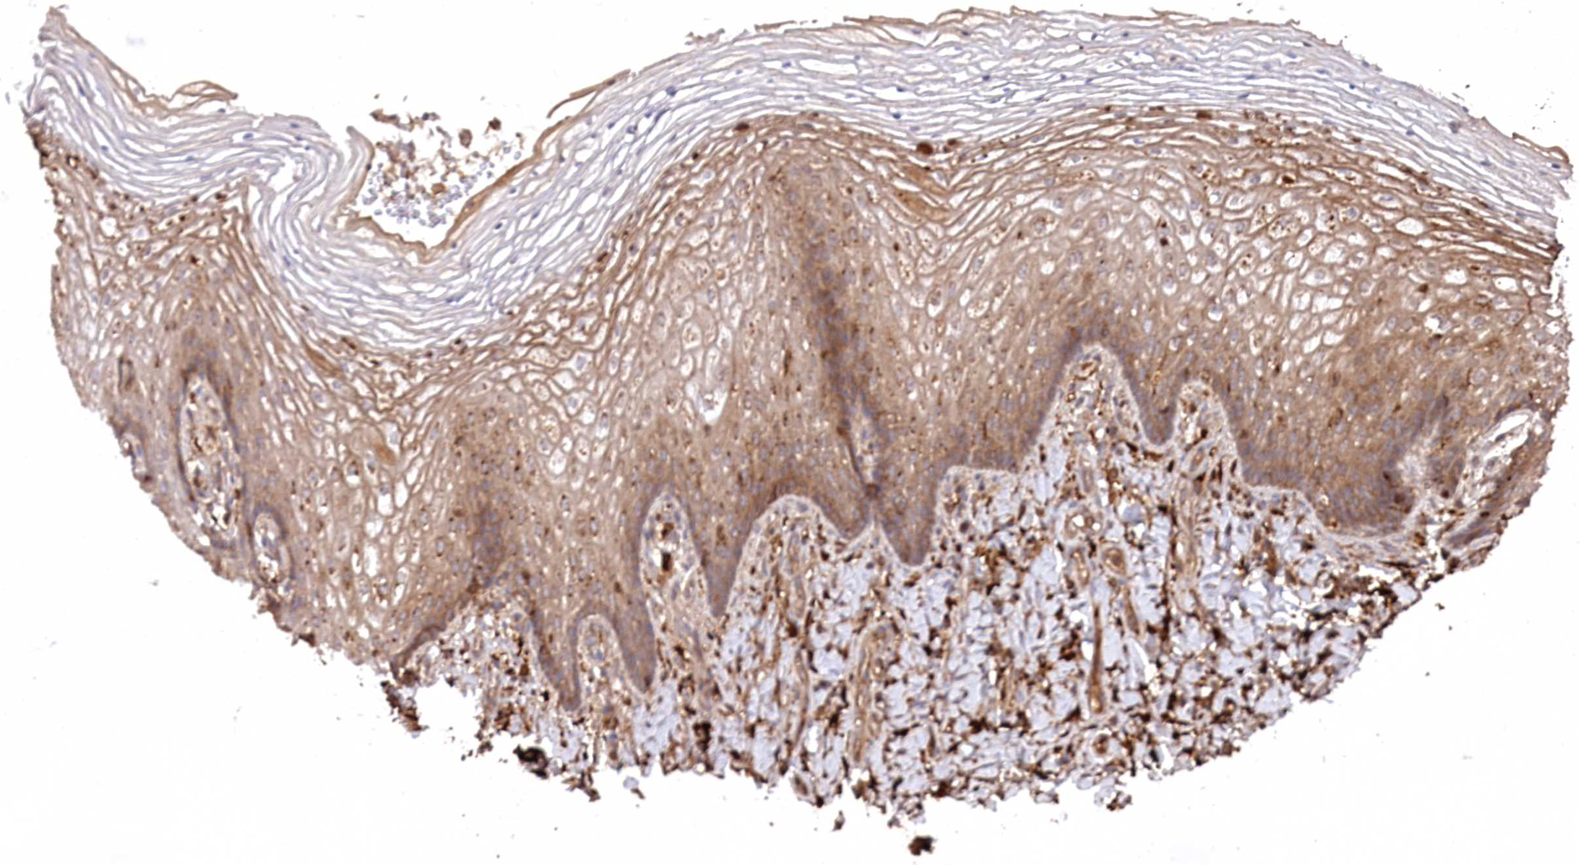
{"staining": {"intensity": "moderate", "quantity": "25%-75%", "location": "cytoplasmic/membranous"}, "tissue": "vagina", "cell_type": "Squamous epithelial cells", "image_type": "normal", "snomed": [{"axis": "morphology", "description": "Normal tissue, NOS"}, {"axis": "topography", "description": "Vagina"}], "caption": "Protein staining demonstrates moderate cytoplasmic/membranous positivity in approximately 25%-75% of squamous epithelial cells in normal vagina.", "gene": "PPP1R21", "patient": {"sex": "female", "age": 60}}